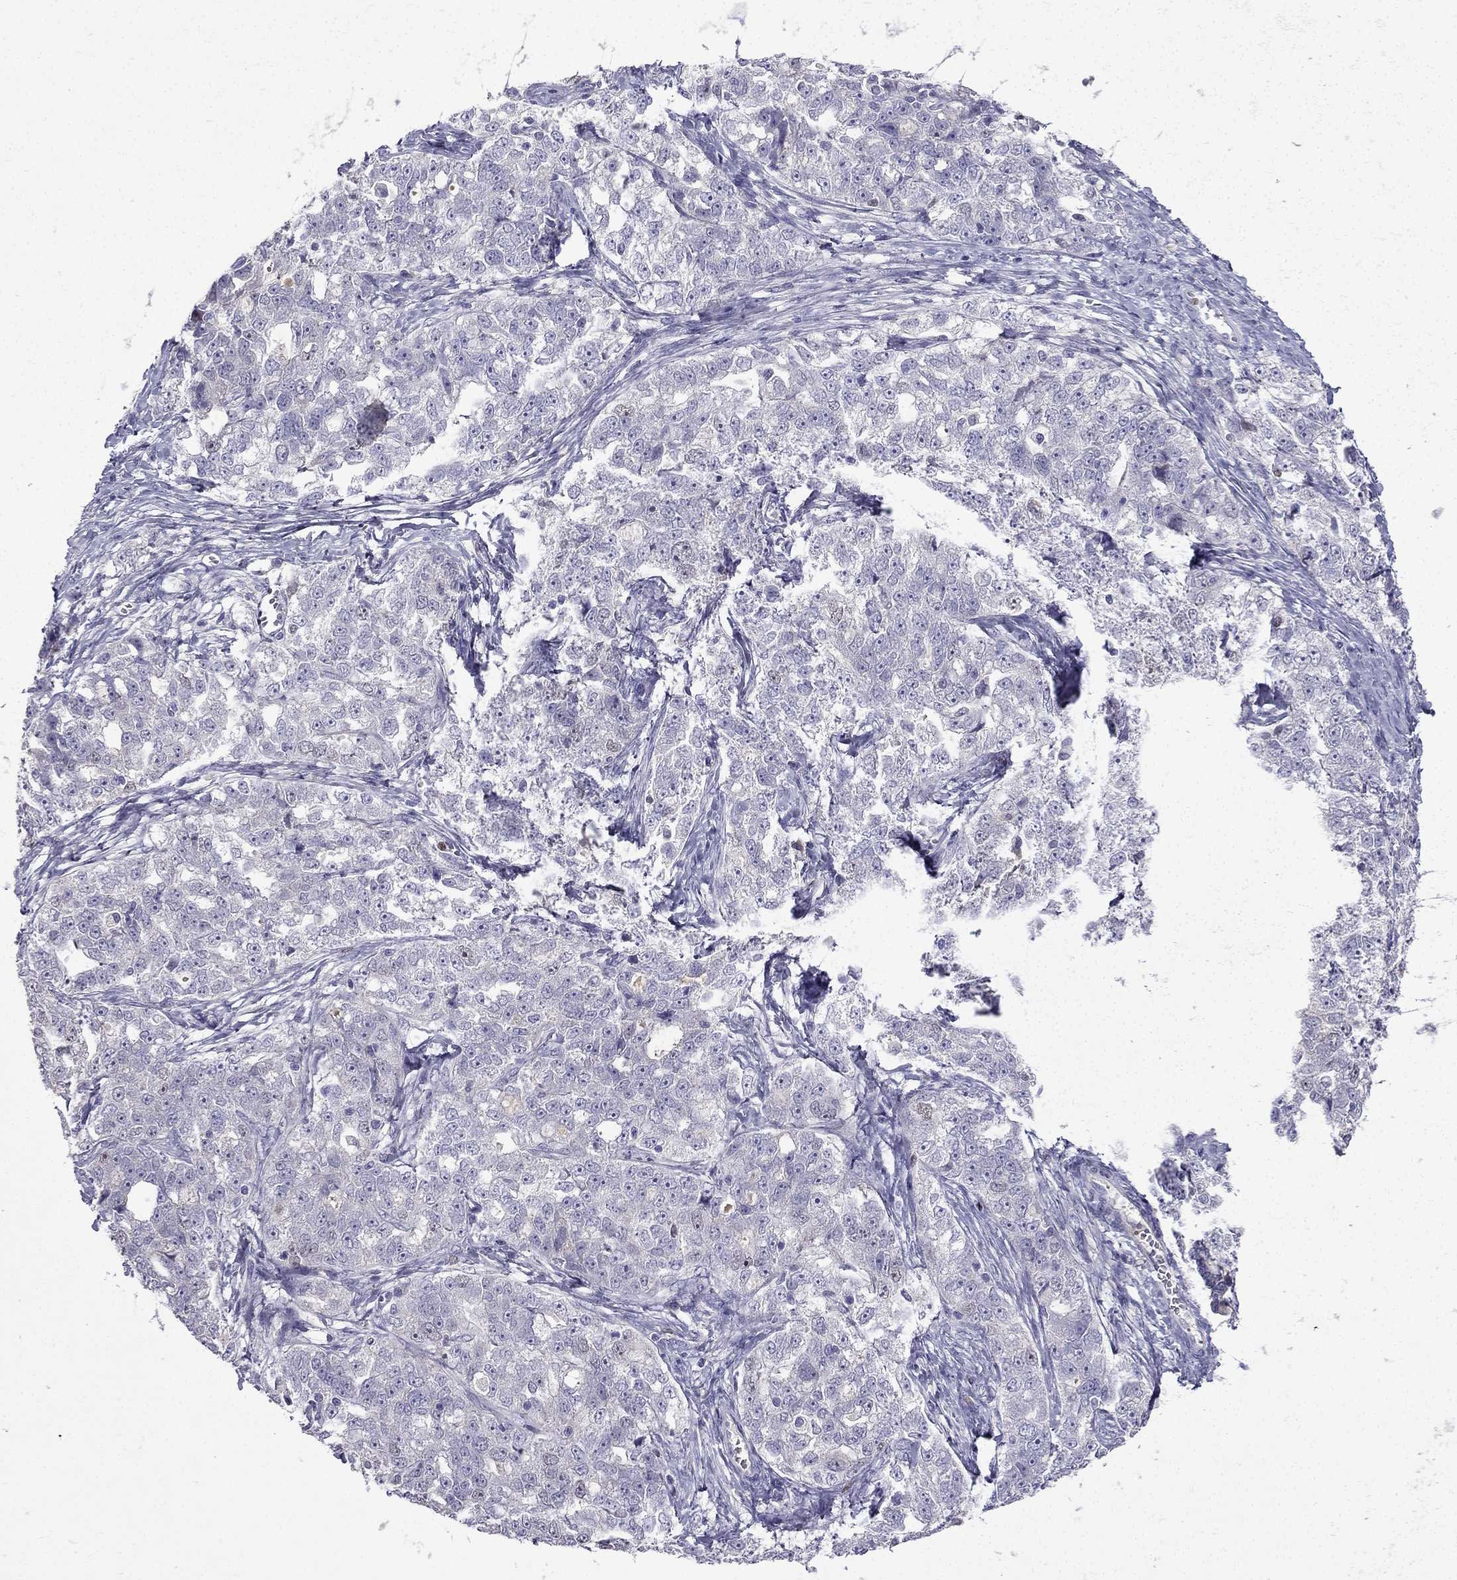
{"staining": {"intensity": "negative", "quantity": "none", "location": "none"}, "tissue": "ovarian cancer", "cell_type": "Tumor cells", "image_type": "cancer", "snomed": [{"axis": "morphology", "description": "Cystadenocarcinoma, serous, NOS"}, {"axis": "topography", "description": "Ovary"}], "caption": "Image shows no protein staining in tumor cells of ovarian cancer tissue.", "gene": "UHRF1", "patient": {"sex": "female", "age": 51}}